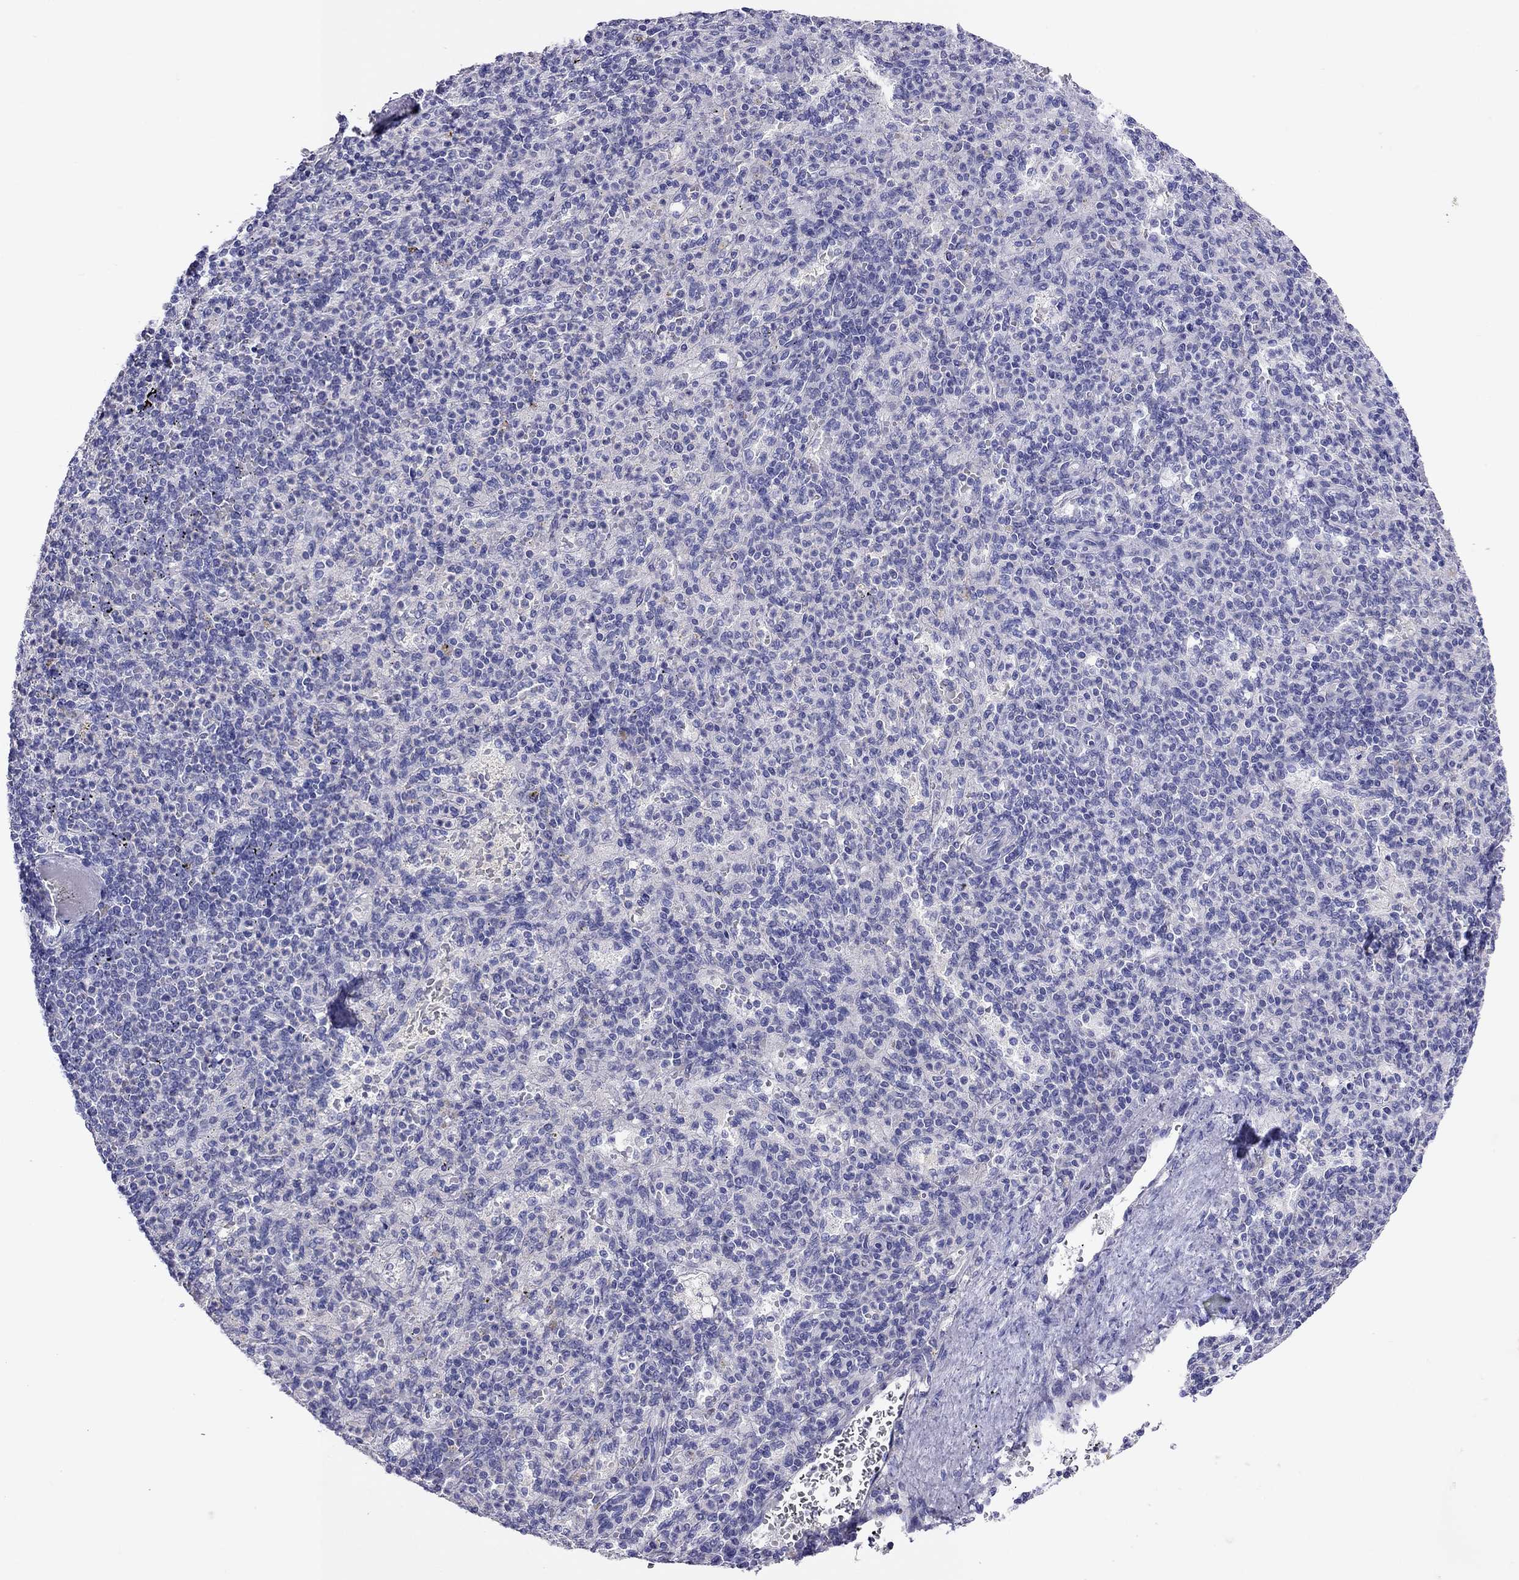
{"staining": {"intensity": "negative", "quantity": "none", "location": "none"}, "tissue": "spleen", "cell_type": "Cells in red pulp", "image_type": "normal", "snomed": [{"axis": "morphology", "description": "Normal tissue, NOS"}, {"axis": "topography", "description": "Spleen"}], "caption": "A micrograph of human spleen is negative for staining in cells in red pulp.", "gene": "CAPNS2", "patient": {"sex": "female", "age": 74}}